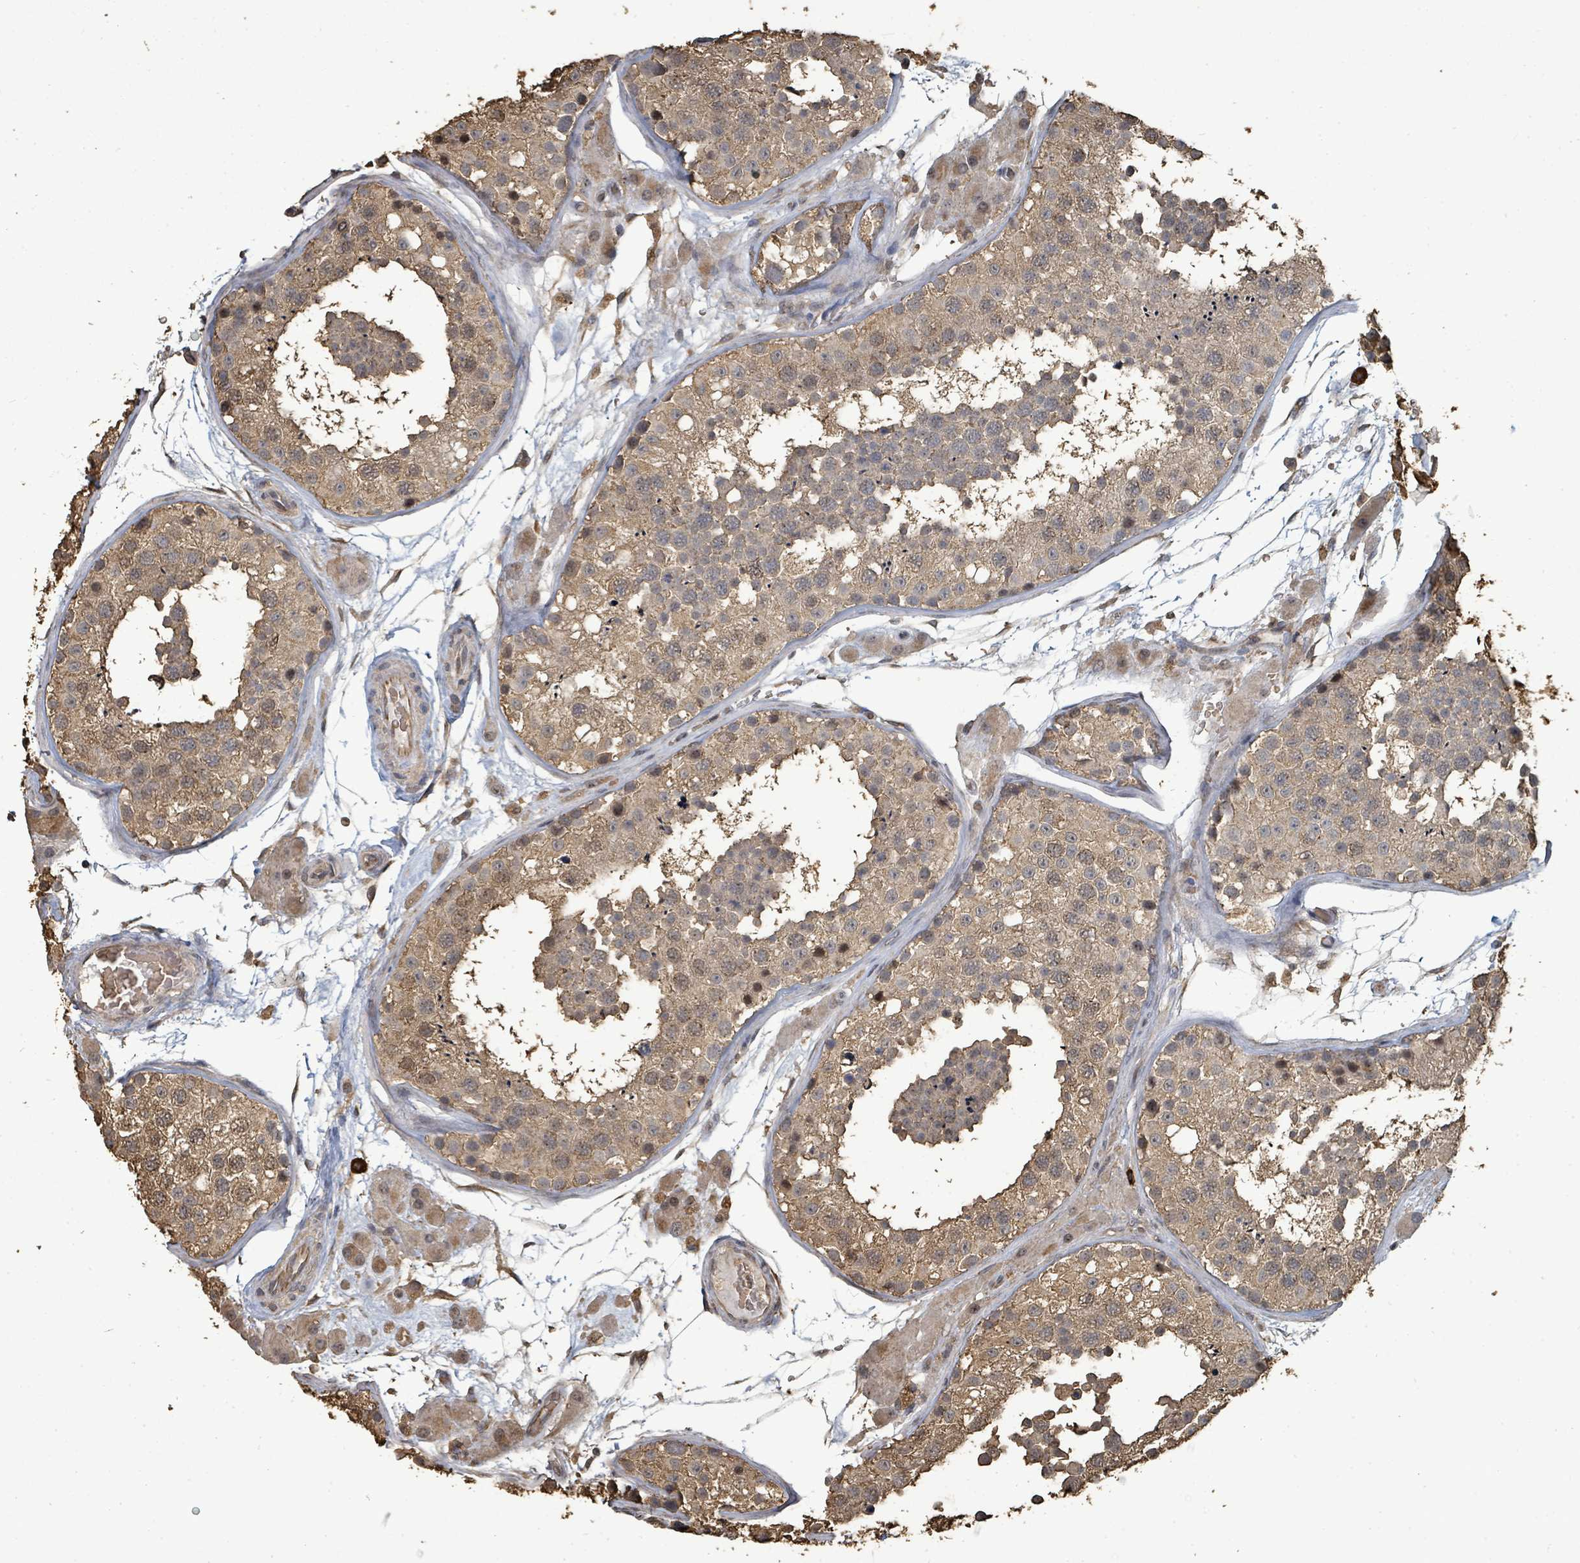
{"staining": {"intensity": "moderate", "quantity": ">75%", "location": "cytoplasmic/membranous,nuclear"}, "tissue": "testis", "cell_type": "Cells in seminiferous ducts", "image_type": "normal", "snomed": [{"axis": "morphology", "description": "Normal tissue, NOS"}, {"axis": "topography", "description": "Testis"}], "caption": "The photomicrograph shows a brown stain indicating the presence of a protein in the cytoplasmic/membranous,nuclear of cells in seminiferous ducts in testis. The protein of interest is shown in brown color, while the nuclei are stained blue.", "gene": "C6orf52", "patient": {"sex": "male", "age": 26}}